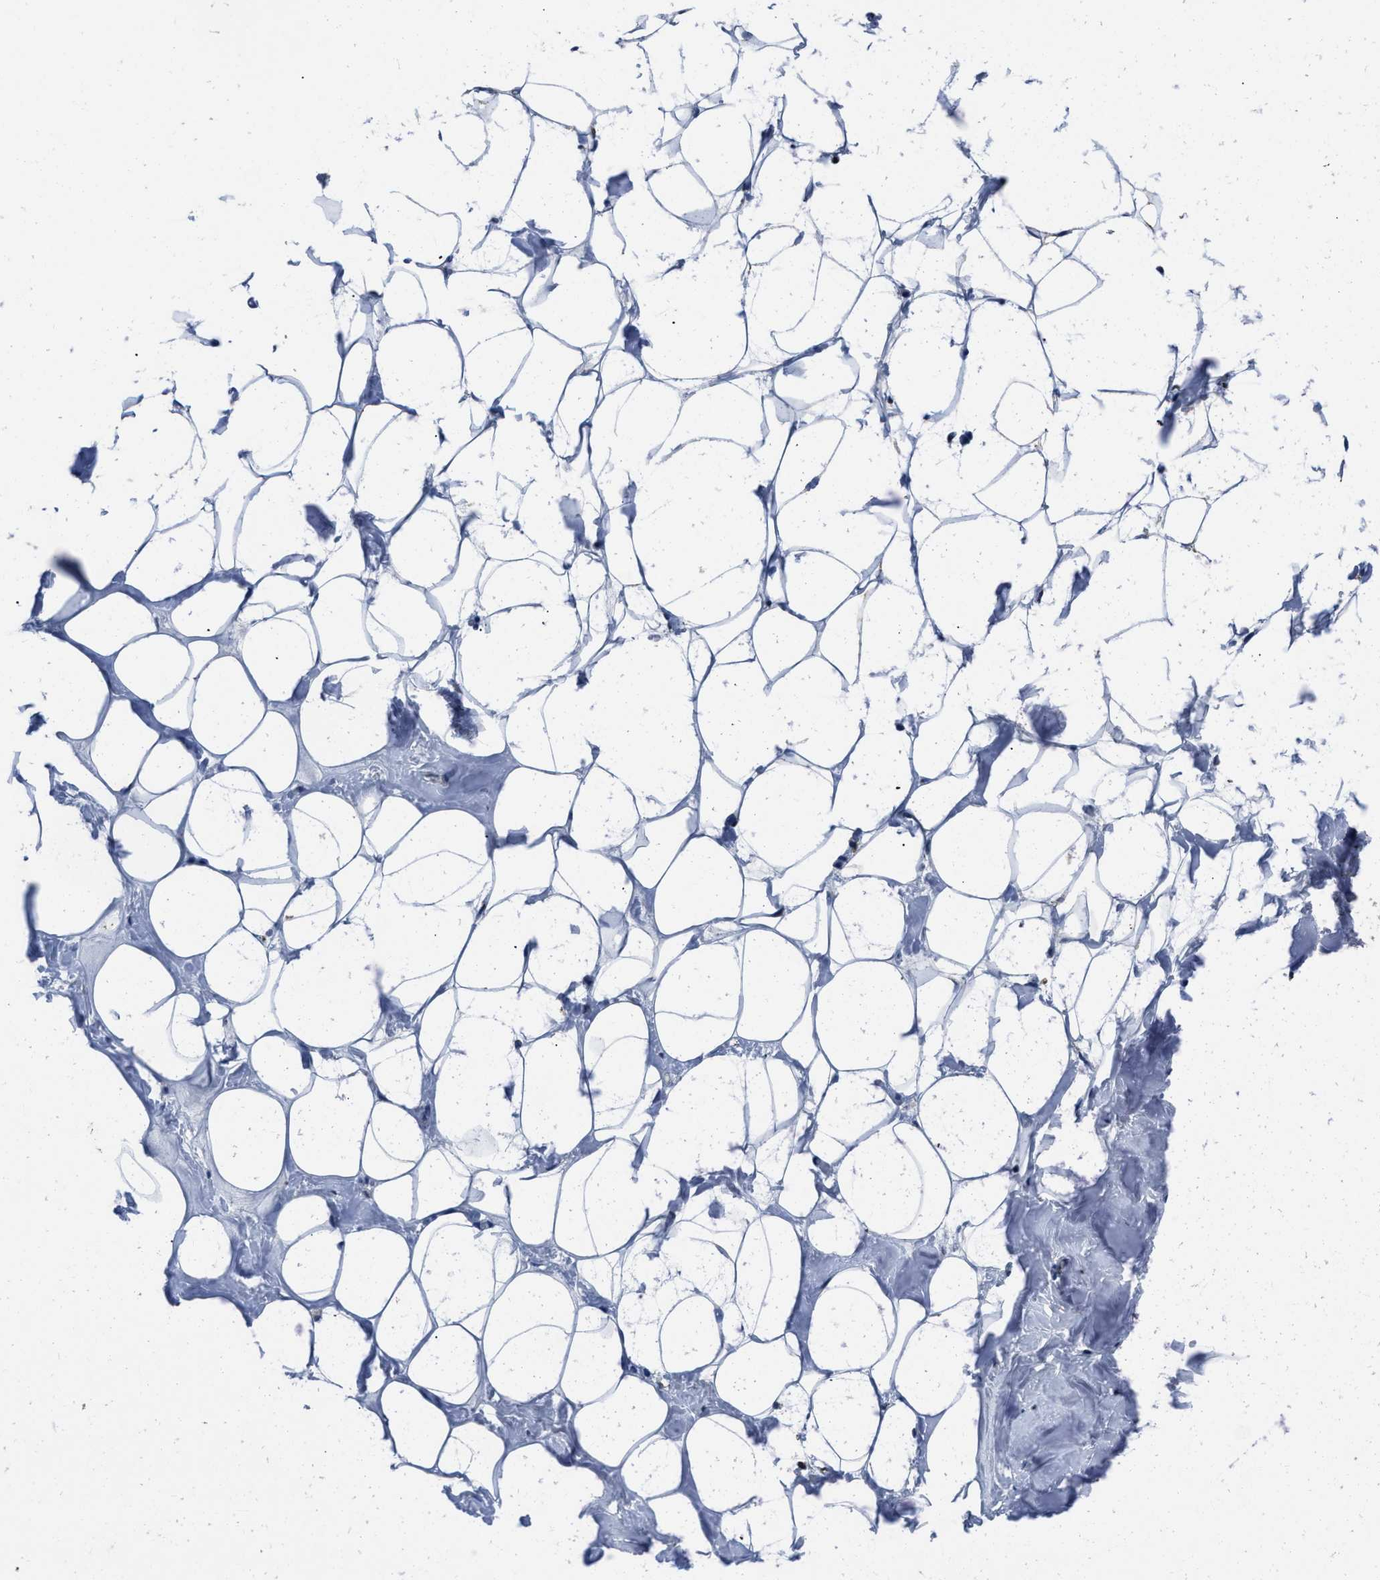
{"staining": {"intensity": "weak", "quantity": "25%-75%", "location": "cytoplasmic/membranous"}, "tissue": "adipose tissue", "cell_type": "Adipocytes", "image_type": "normal", "snomed": [{"axis": "morphology", "description": "Normal tissue, NOS"}, {"axis": "morphology", "description": "Fibrosis, NOS"}, {"axis": "topography", "description": "Breast"}, {"axis": "topography", "description": "Adipose tissue"}], "caption": "Immunohistochemistry (DAB (3,3'-diaminobenzidine)) staining of normal adipose tissue exhibits weak cytoplasmic/membranous protein staining in approximately 25%-75% of adipocytes.", "gene": "NSD3", "patient": {"sex": "female", "age": 39}}